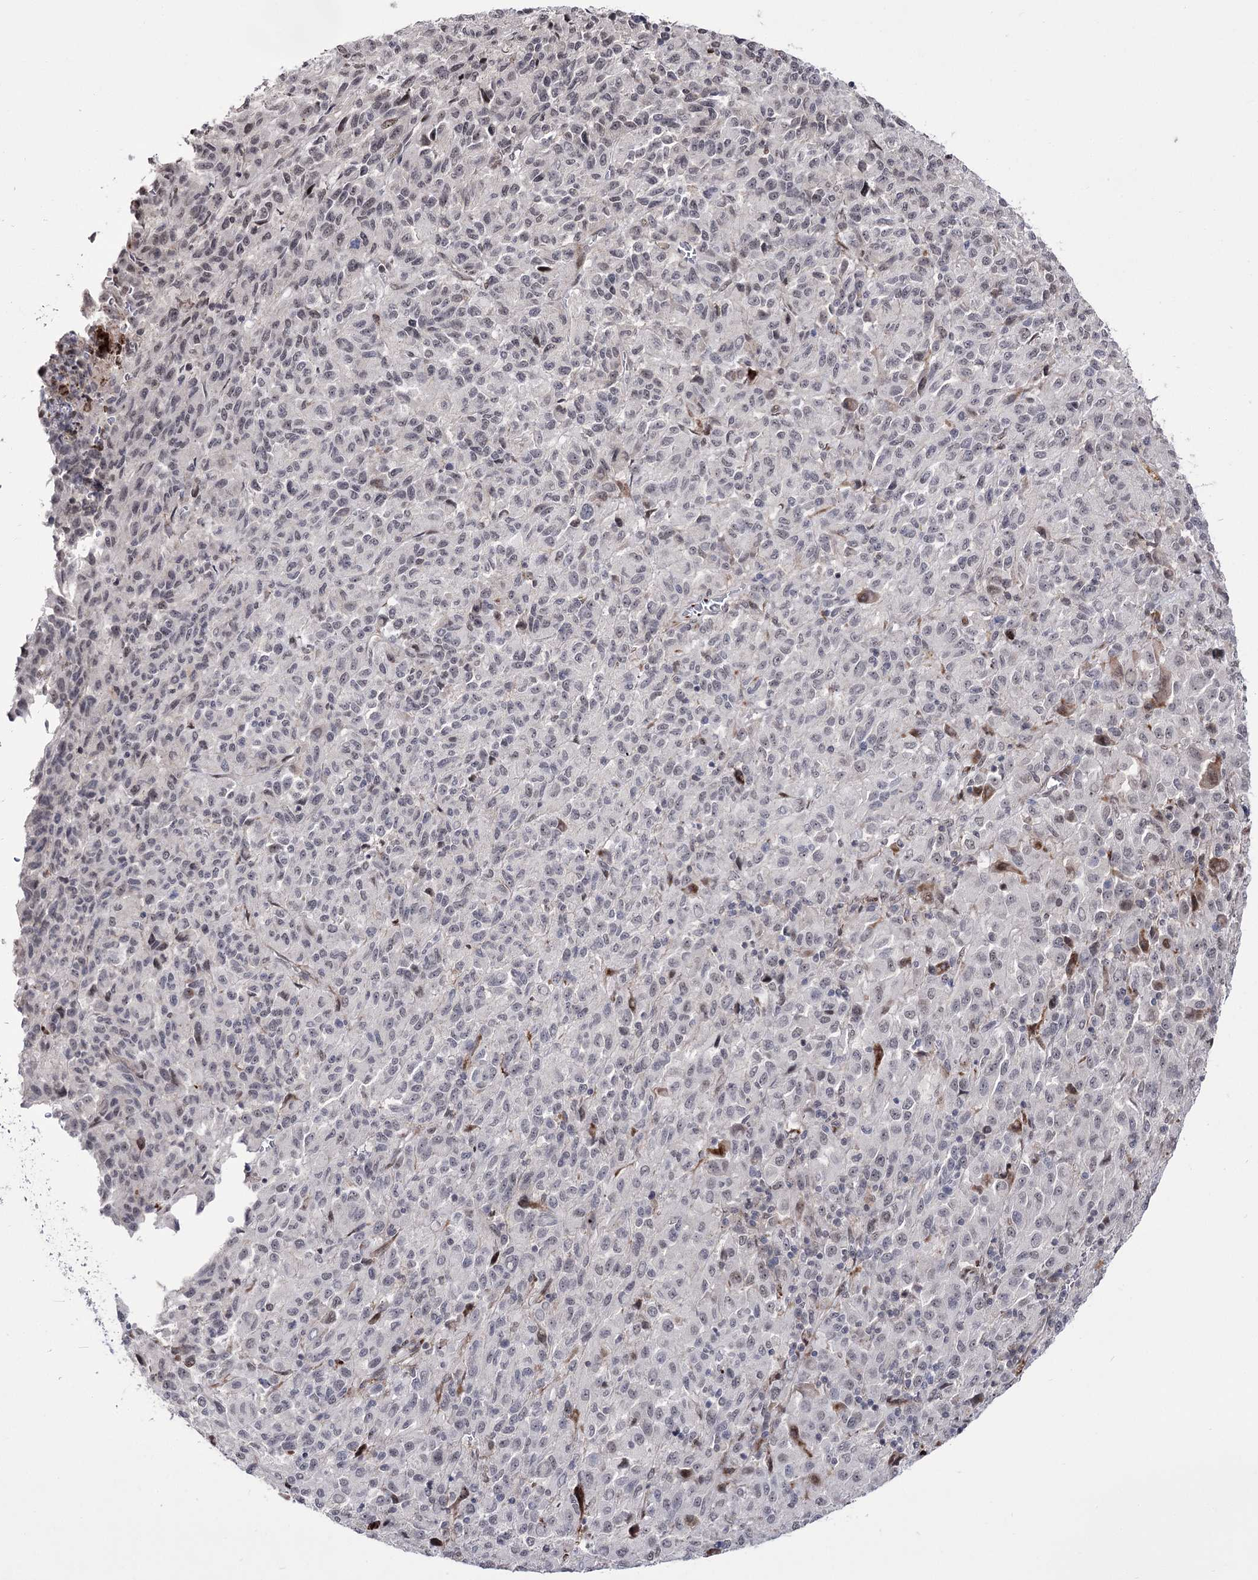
{"staining": {"intensity": "negative", "quantity": "none", "location": "none"}, "tissue": "melanoma", "cell_type": "Tumor cells", "image_type": "cancer", "snomed": [{"axis": "morphology", "description": "Malignant melanoma, Metastatic site"}, {"axis": "topography", "description": "Lung"}], "caption": "Histopathology image shows no significant protein positivity in tumor cells of melanoma.", "gene": "STOX1", "patient": {"sex": "male", "age": 64}}